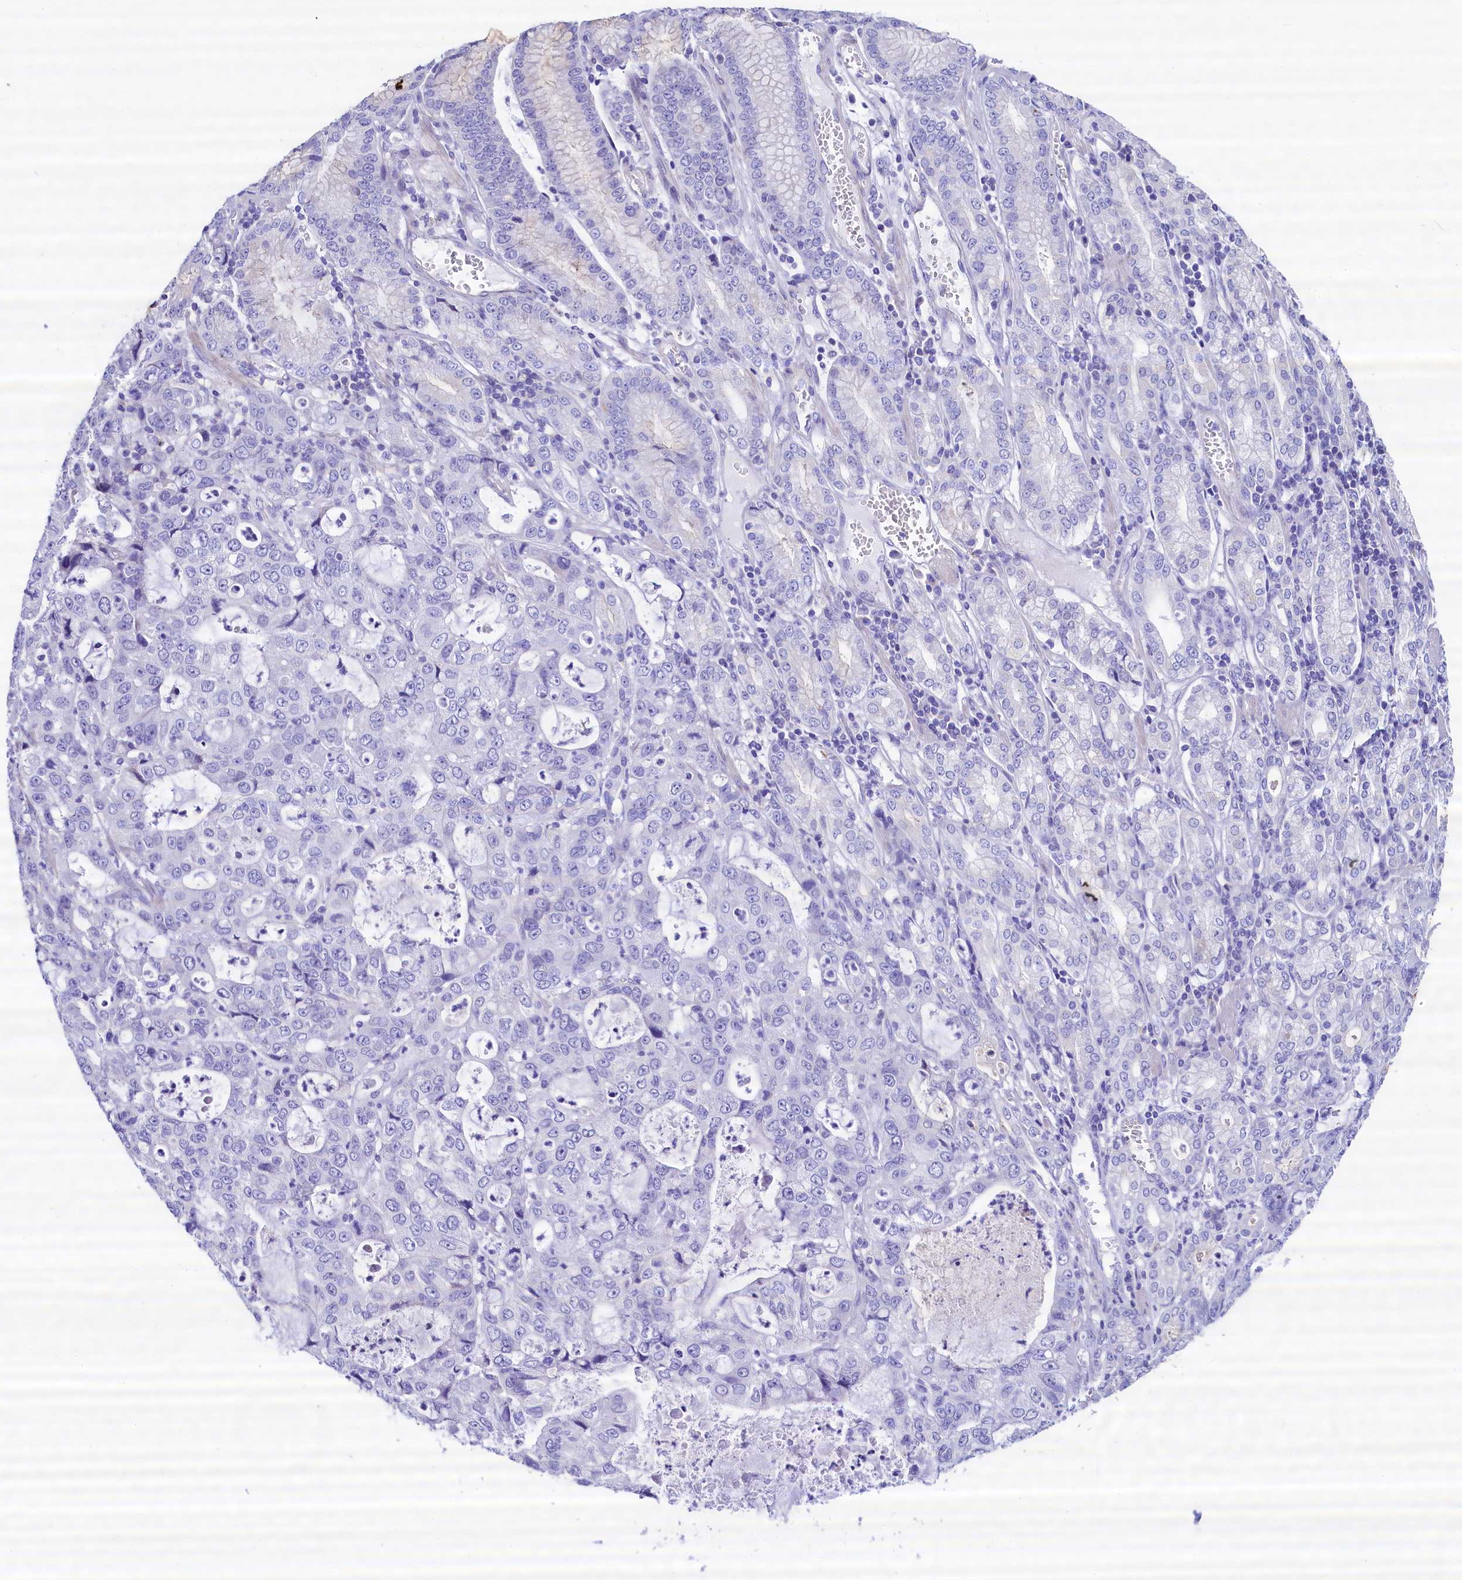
{"staining": {"intensity": "negative", "quantity": "none", "location": "none"}, "tissue": "stomach cancer", "cell_type": "Tumor cells", "image_type": "cancer", "snomed": [{"axis": "morphology", "description": "Adenocarcinoma, NOS"}, {"axis": "topography", "description": "Stomach, upper"}], "caption": "Stomach cancer was stained to show a protein in brown. There is no significant expression in tumor cells.", "gene": "RBP3", "patient": {"sex": "female", "age": 52}}